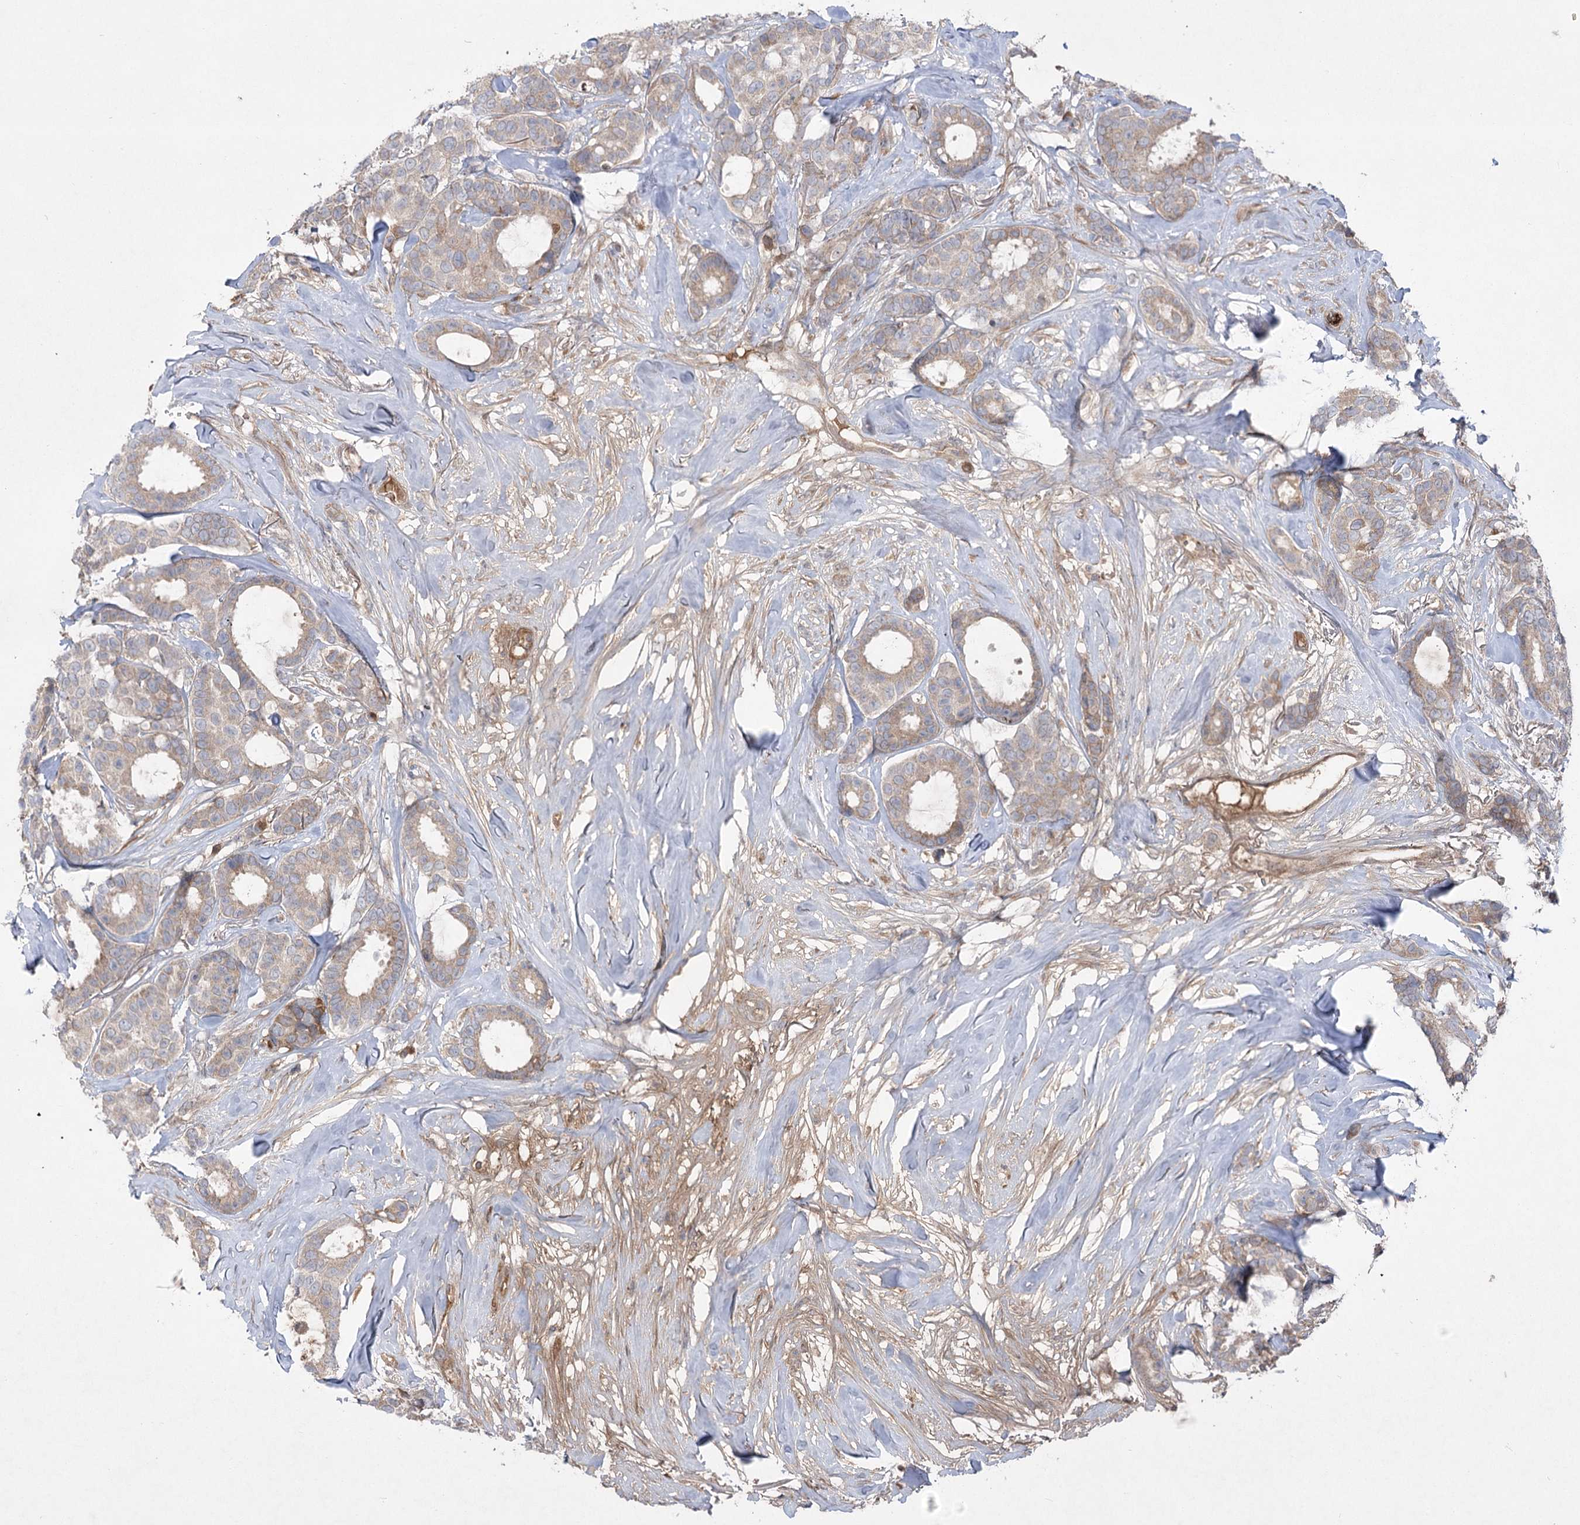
{"staining": {"intensity": "weak", "quantity": "25%-75%", "location": "cytoplasmic/membranous"}, "tissue": "breast cancer", "cell_type": "Tumor cells", "image_type": "cancer", "snomed": [{"axis": "morphology", "description": "Duct carcinoma"}, {"axis": "topography", "description": "Breast"}], "caption": "Breast cancer (infiltrating ductal carcinoma) stained with immunohistochemistry exhibits weak cytoplasmic/membranous staining in about 25%-75% of tumor cells.", "gene": "PLEKHA5", "patient": {"sex": "female", "age": 87}}